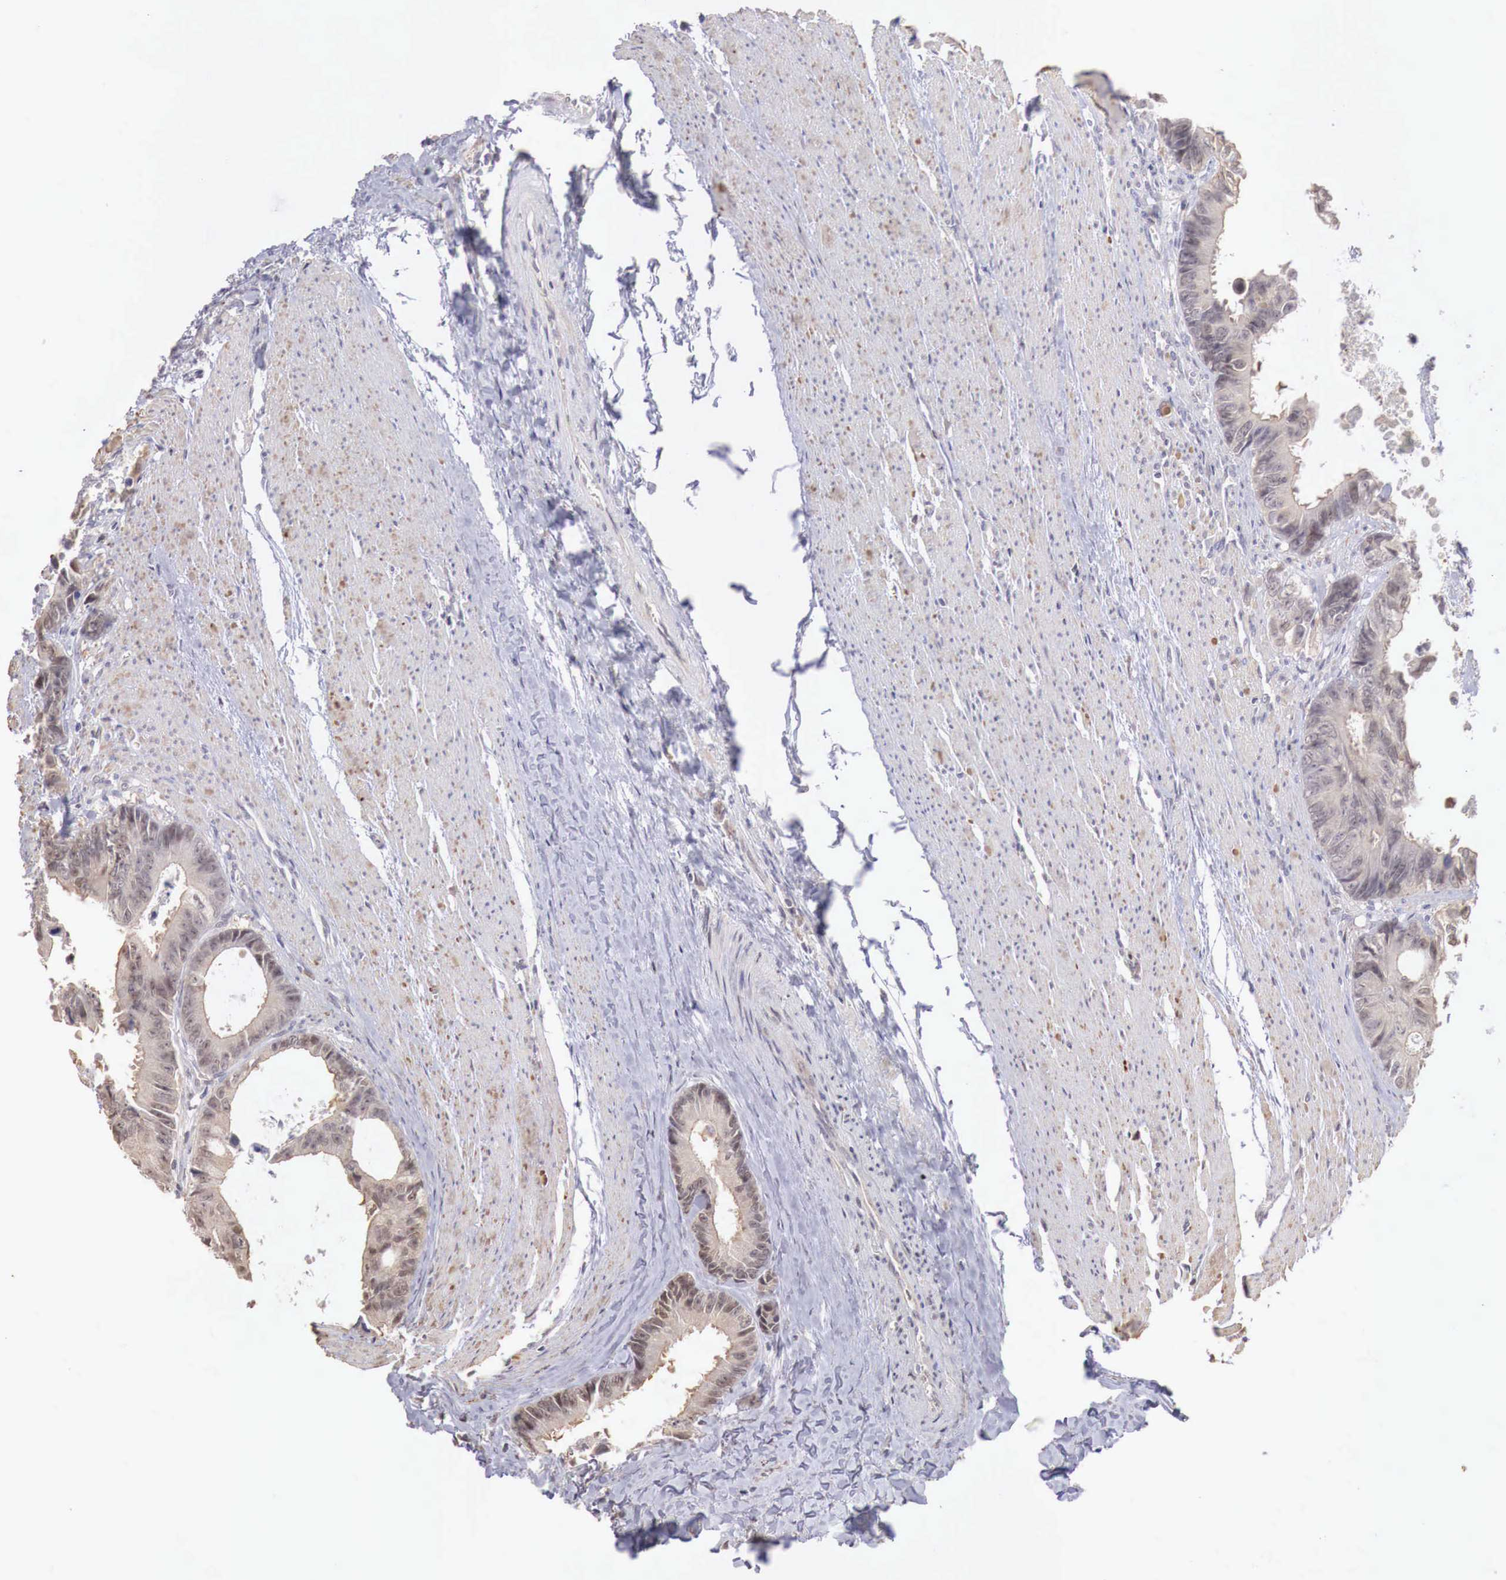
{"staining": {"intensity": "weak", "quantity": ">75%", "location": "cytoplasmic/membranous"}, "tissue": "colorectal cancer", "cell_type": "Tumor cells", "image_type": "cancer", "snomed": [{"axis": "morphology", "description": "Adenocarcinoma, NOS"}, {"axis": "topography", "description": "Rectum"}], "caption": "Colorectal adenocarcinoma stained with a brown dye reveals weak cytoplasmic/membranous positive positivity in about >75% of tumor cells.", "gene": "TBC1D9", "patient": {"sex": "female", "age": 98}}